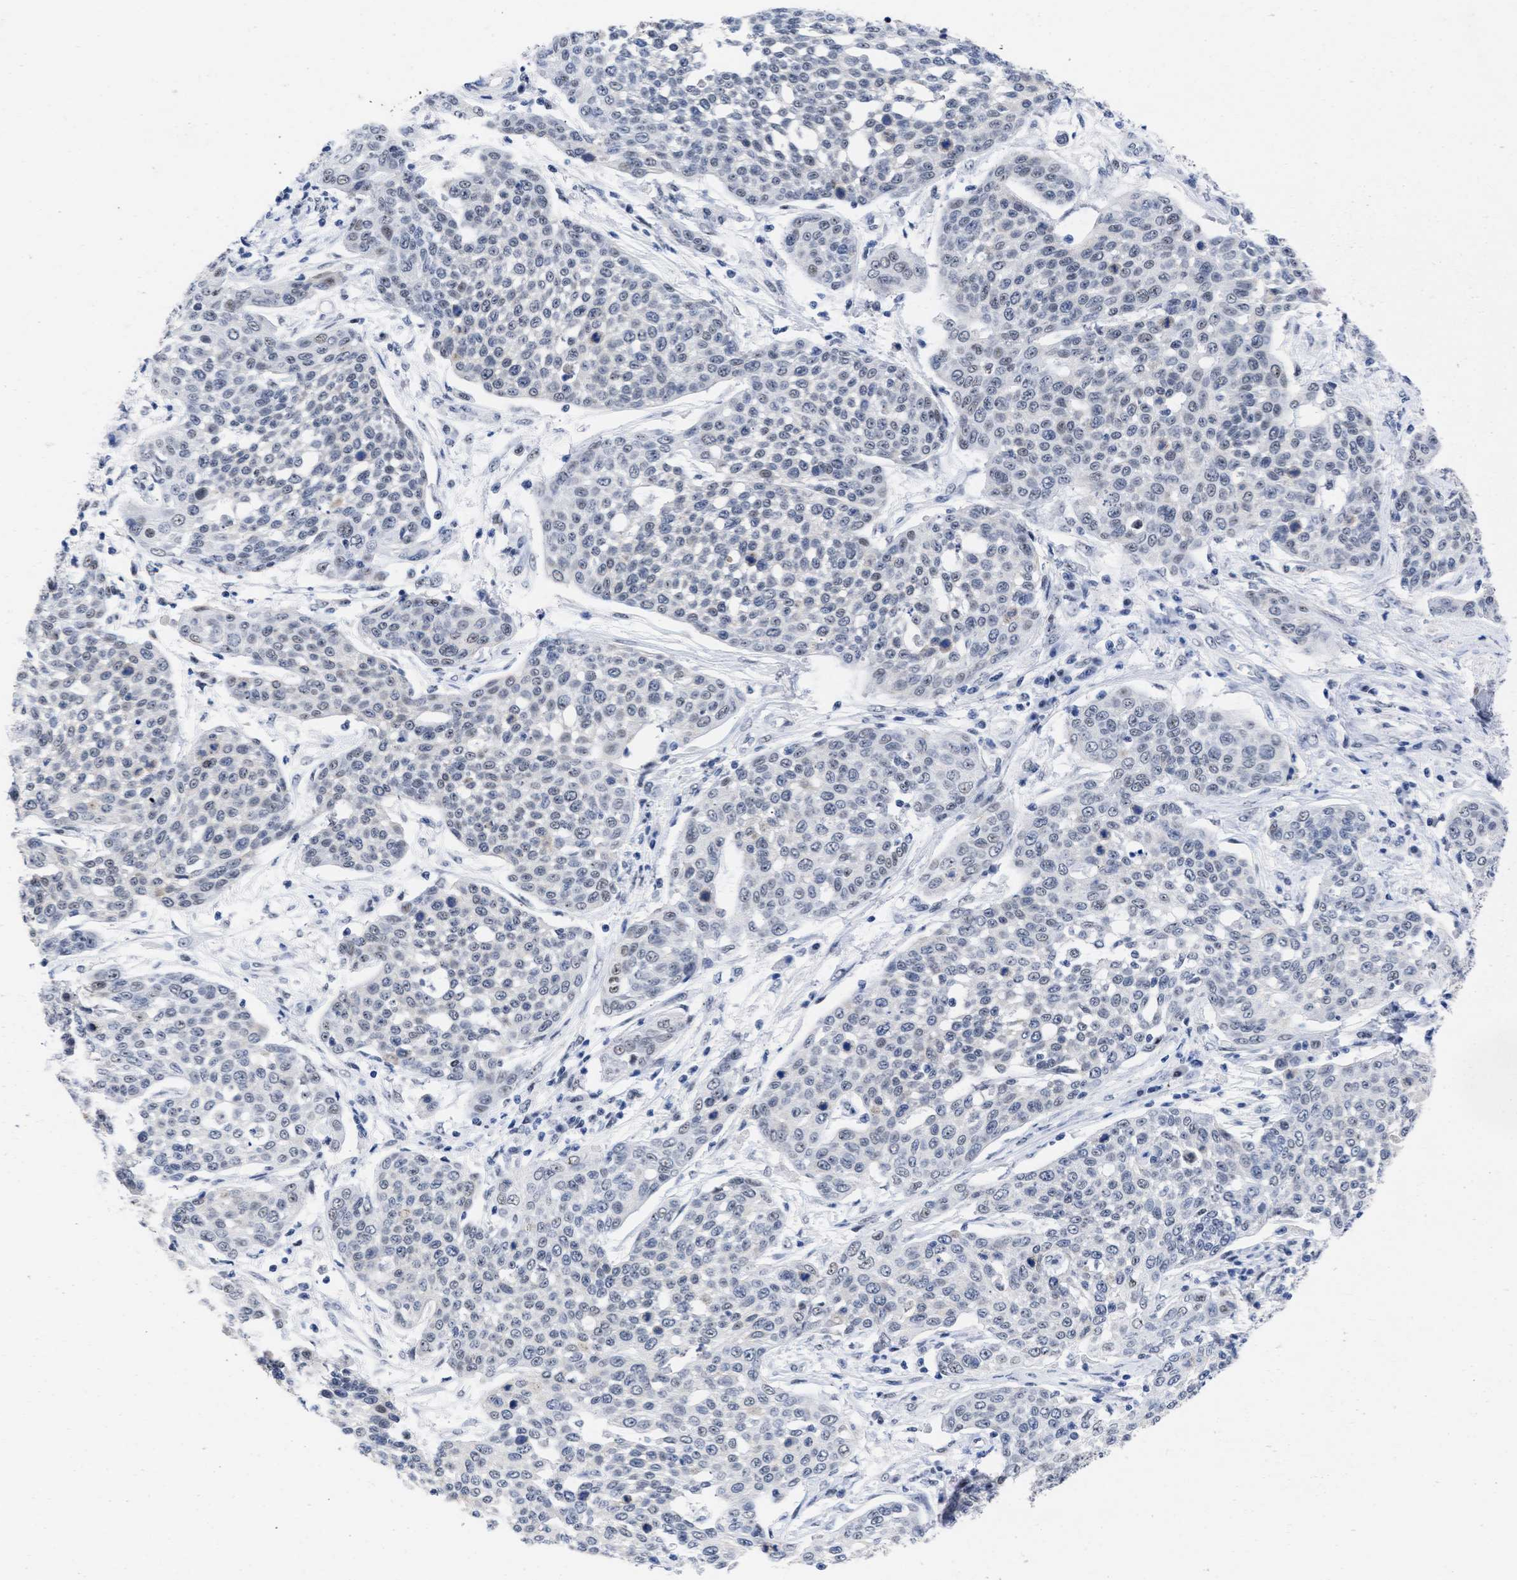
{"staining": {"intensity": "weak", "quantity": "<25%", "location": "nuclear"}, "tissue": "cervical cancer", "cell_type": "Tumor cells", "image_type": "cancer", "snomed": [{"axis": "morphology", "description": "Squamous cell carcinoma, NOS"}, {"axis": "topography", "description": "Cervix"}], "caption": "This is a micrograph of IHC staining of squamous cell carcinoma (cervical), which shows no staining in tumor cells.", "gene": "DDX41", "patient": {"sex": "female", "age": 34}}